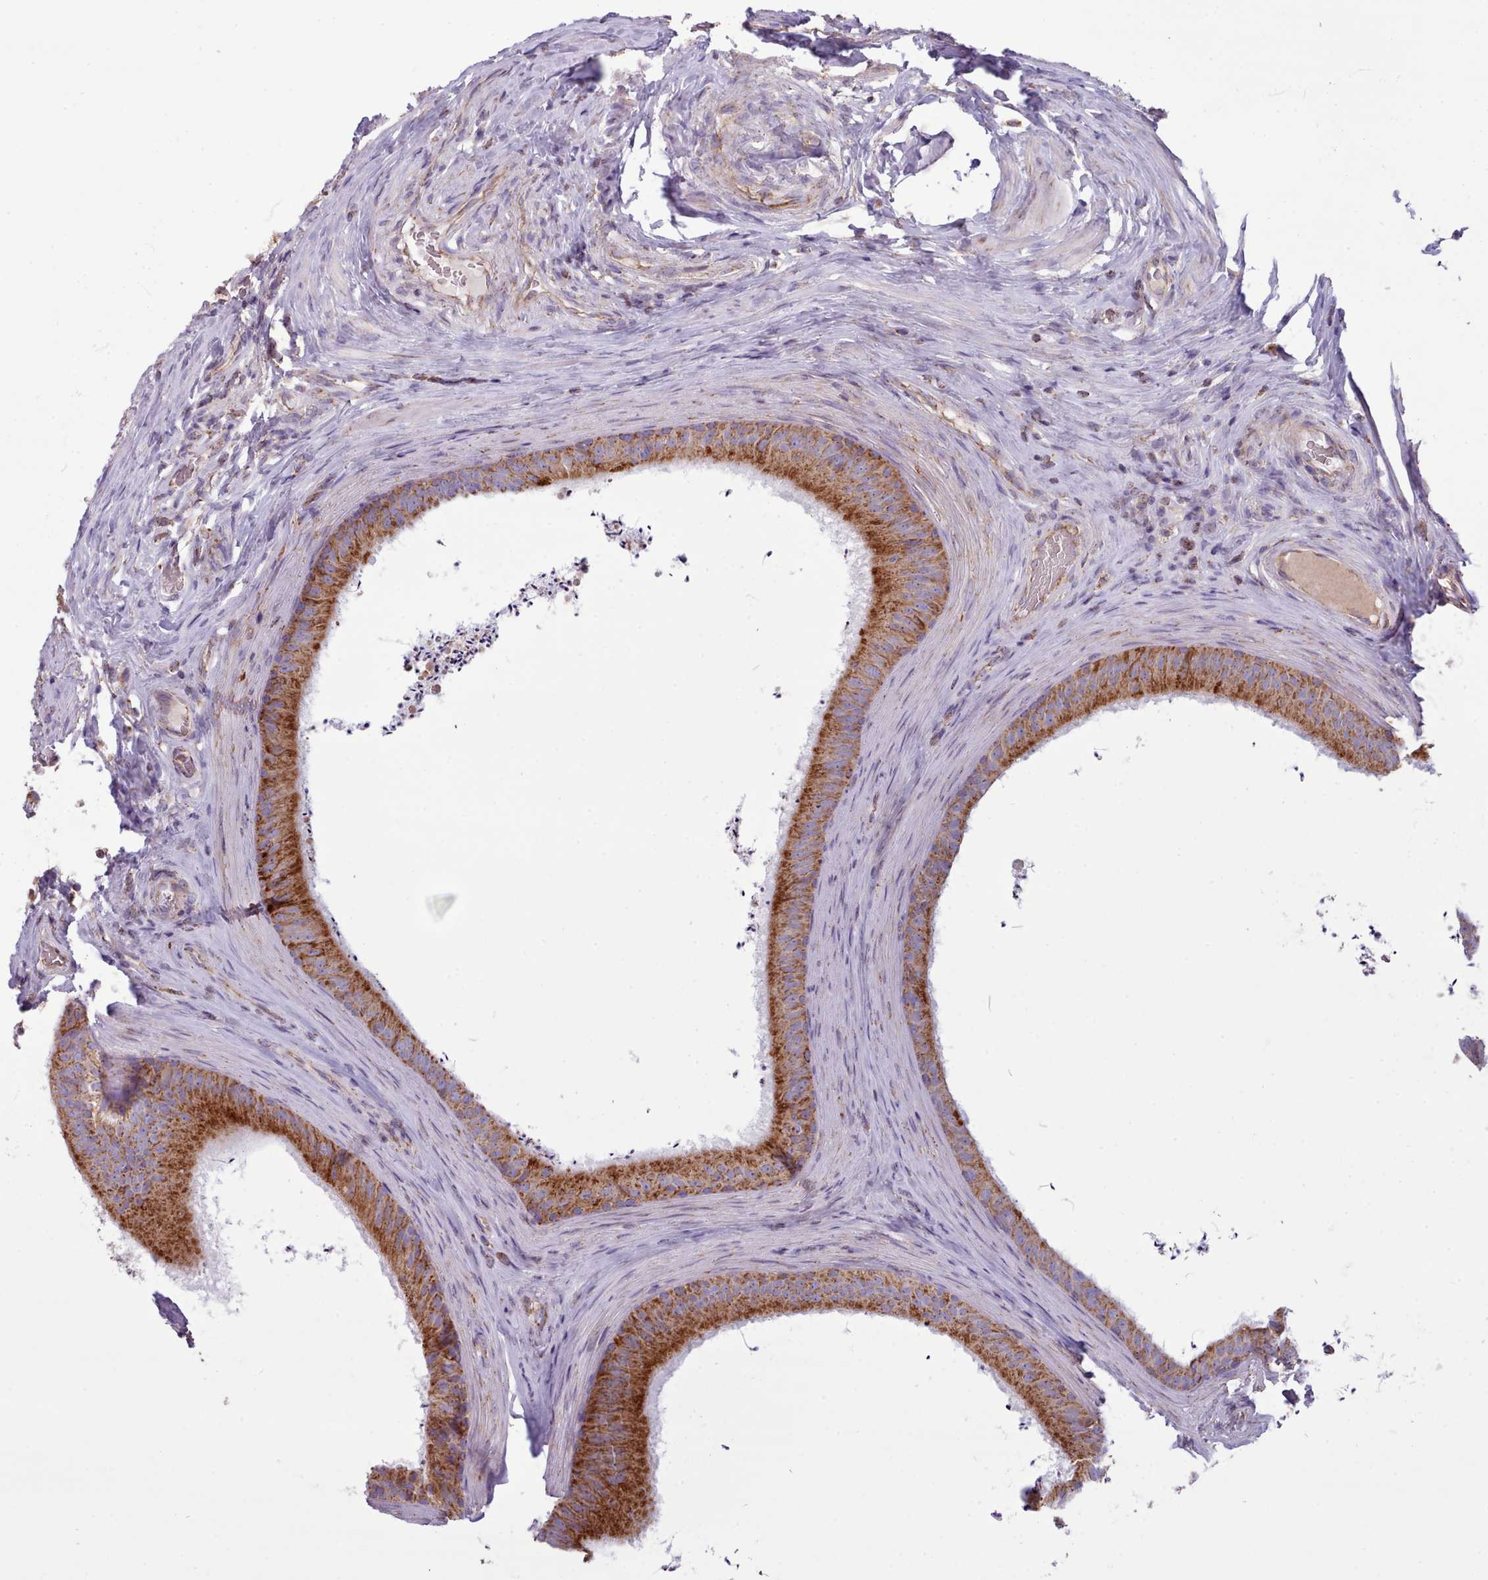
{"staining": {"intensity": "strong", "quantity": ">75%", "location": "cytoplasmic/membranous"}, "tissue": "epididymis", "cell_type": "Glandular cells", "image_type": "normal", "snomed": [{"axis": "morphology", "description": "Normal tissue, NOS"}, {"axis": "topography", "description": "Testis"}, {"axis": "topography", "description": "Epididymis"}], "caption": "This is an image of immunohistochemistry (IHC) staining of unremarkable epididymis, which shows strong staining in the cytoplasmic/membranous of glandular cells.", "gene": "SRP54", "patient": {"sex": "male", "age": 41}}